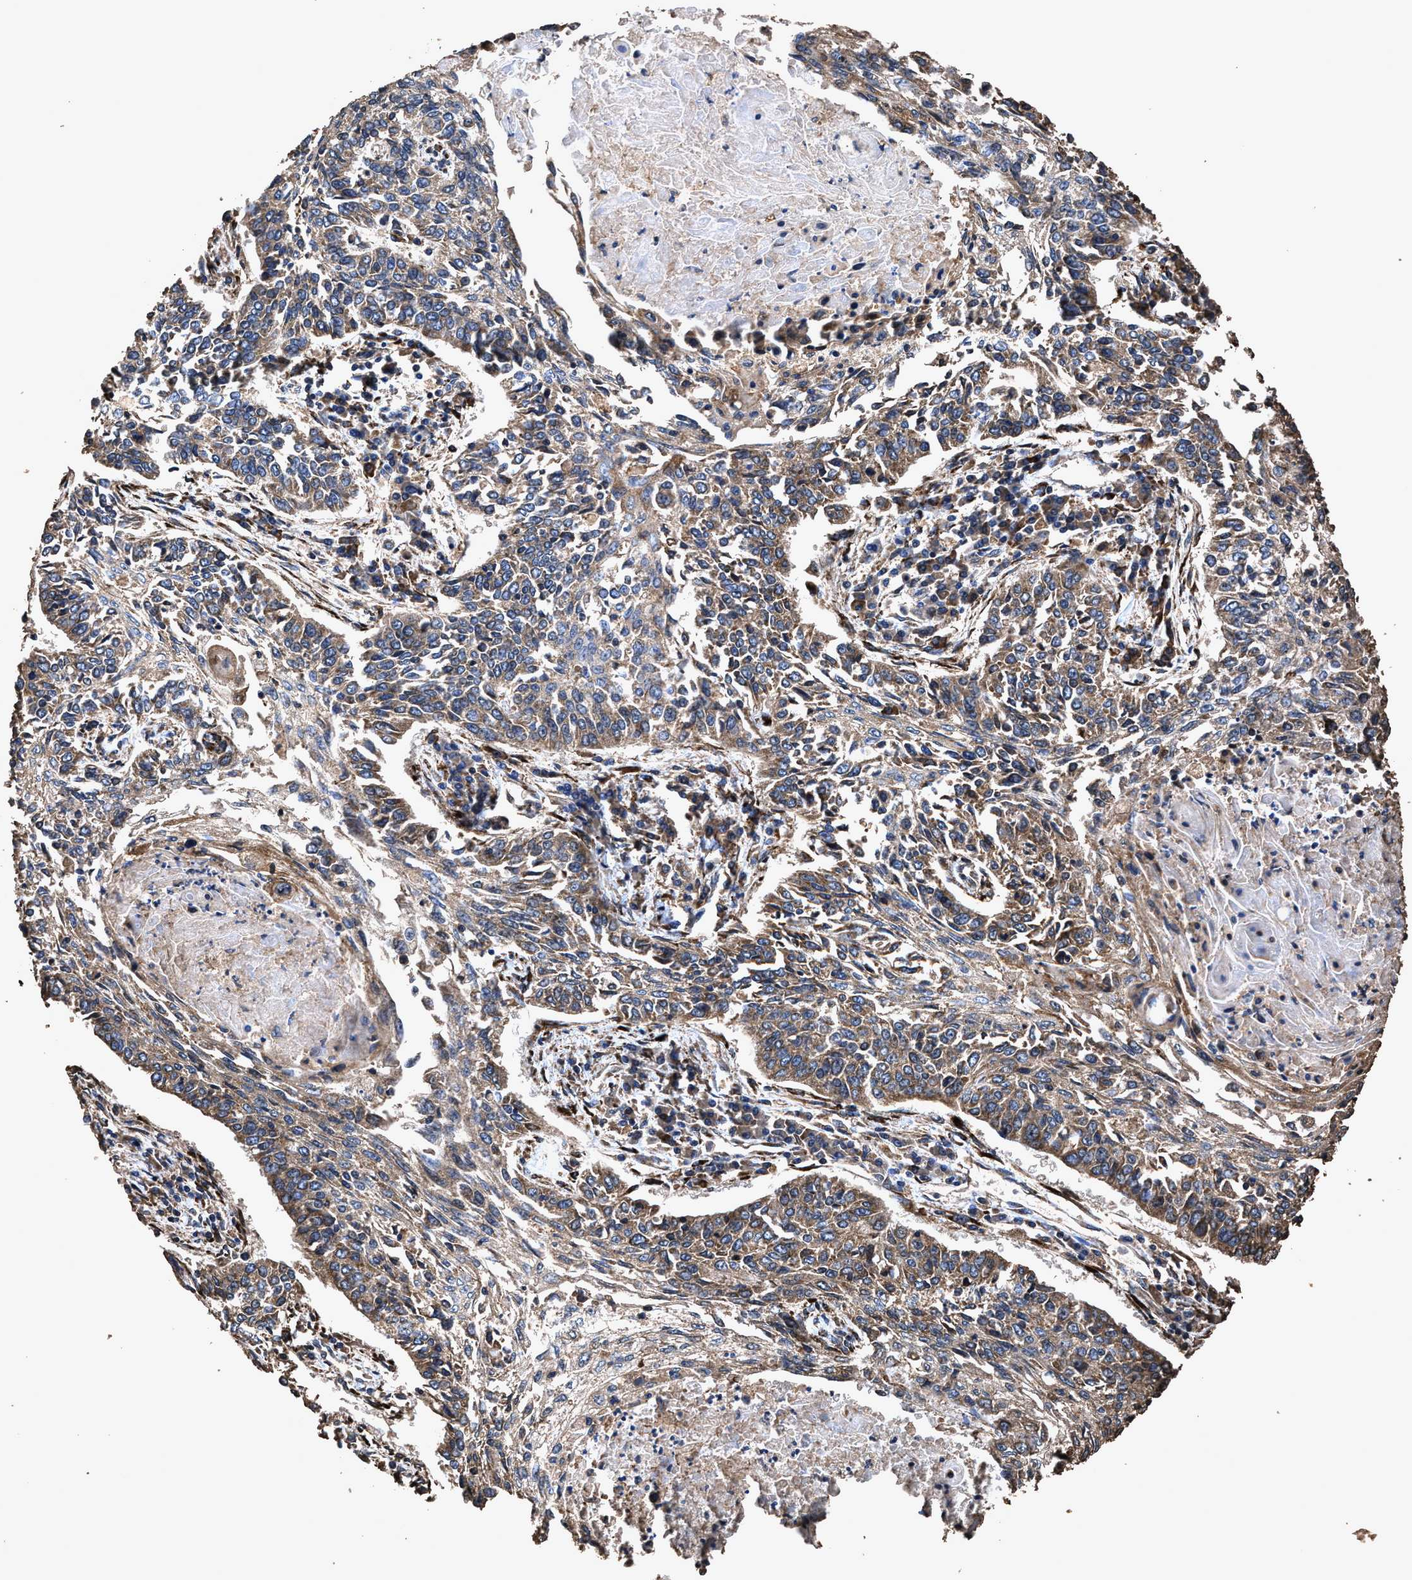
{"staining": {"intensity": "moderate", "quantity": ">75%", "location": "cytoplasmic/membranous"}, "tissue": "lung cancer", "cell_type": "Tumor cells", "image_type": "cancer", "snomed": [{"axis": "morphology", "description": "Normal tissue, NOS"}, {"axis": "morphology", "description": "Squamous cell carcinoma, NOS"}, {"axis": "topography", "description": "Cartilage tissue"}, {"axis": "topography", "description": "Bronchus"}, {"axis": "topography", "description": "Lung"}], "caption": "Tumor cells demonstrate medium levels of moderate cytoplasmic/membranous positivity in about >75% of cells in human lung cancer (squamous cell carcinoma). (DAB (3,3'-diaminobenzidine) IHC, brown staining for protein, blue staining for nuclei).", "gene": "ZMYND19", "patient": {"sex": "female", "age": 49}}